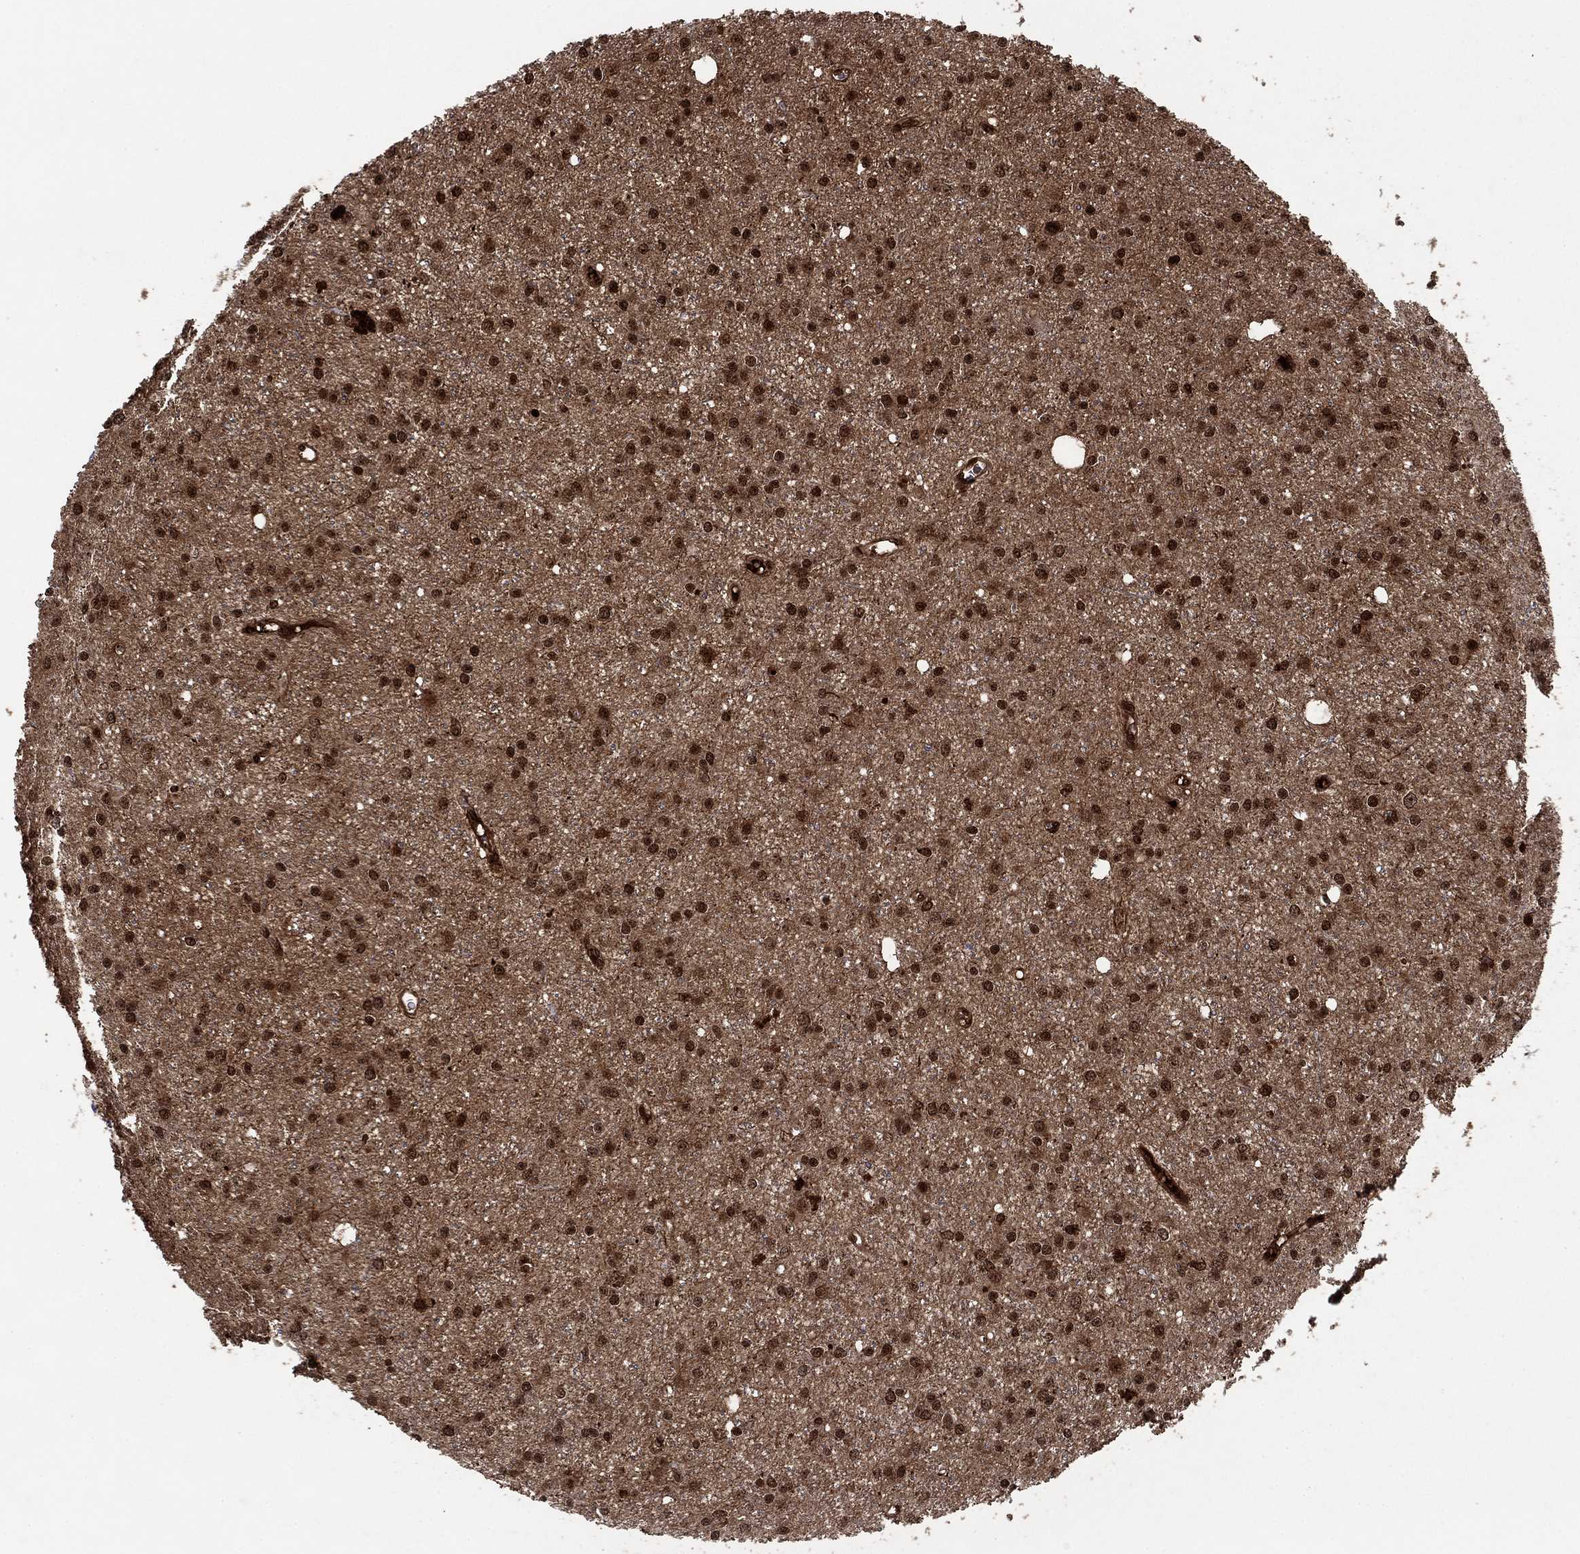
{"staining": {"intensity": "strong", "quantity": ">75%", "location": "nuclear"}, "tissue": "glioma", "cell_type": "Tumor cells", "image_type": "cancer", "snomed": [{"axis": "morphology", "description": "Glioma, malignant, Low grade"}, {"axis": "topography", "description": "Brain"}], "caption": "Tumor cells reveal high levels of strong nuclear staining in about >75% of cells in human glioma. (Stains: DAB (3,3'-diaminobenzidine) in brown, nuclei in blue, Microscopy: brightfield microscopy at high magnification).", "gene": "PTGDS", "patient": {"sex": "male", "age": 27}}